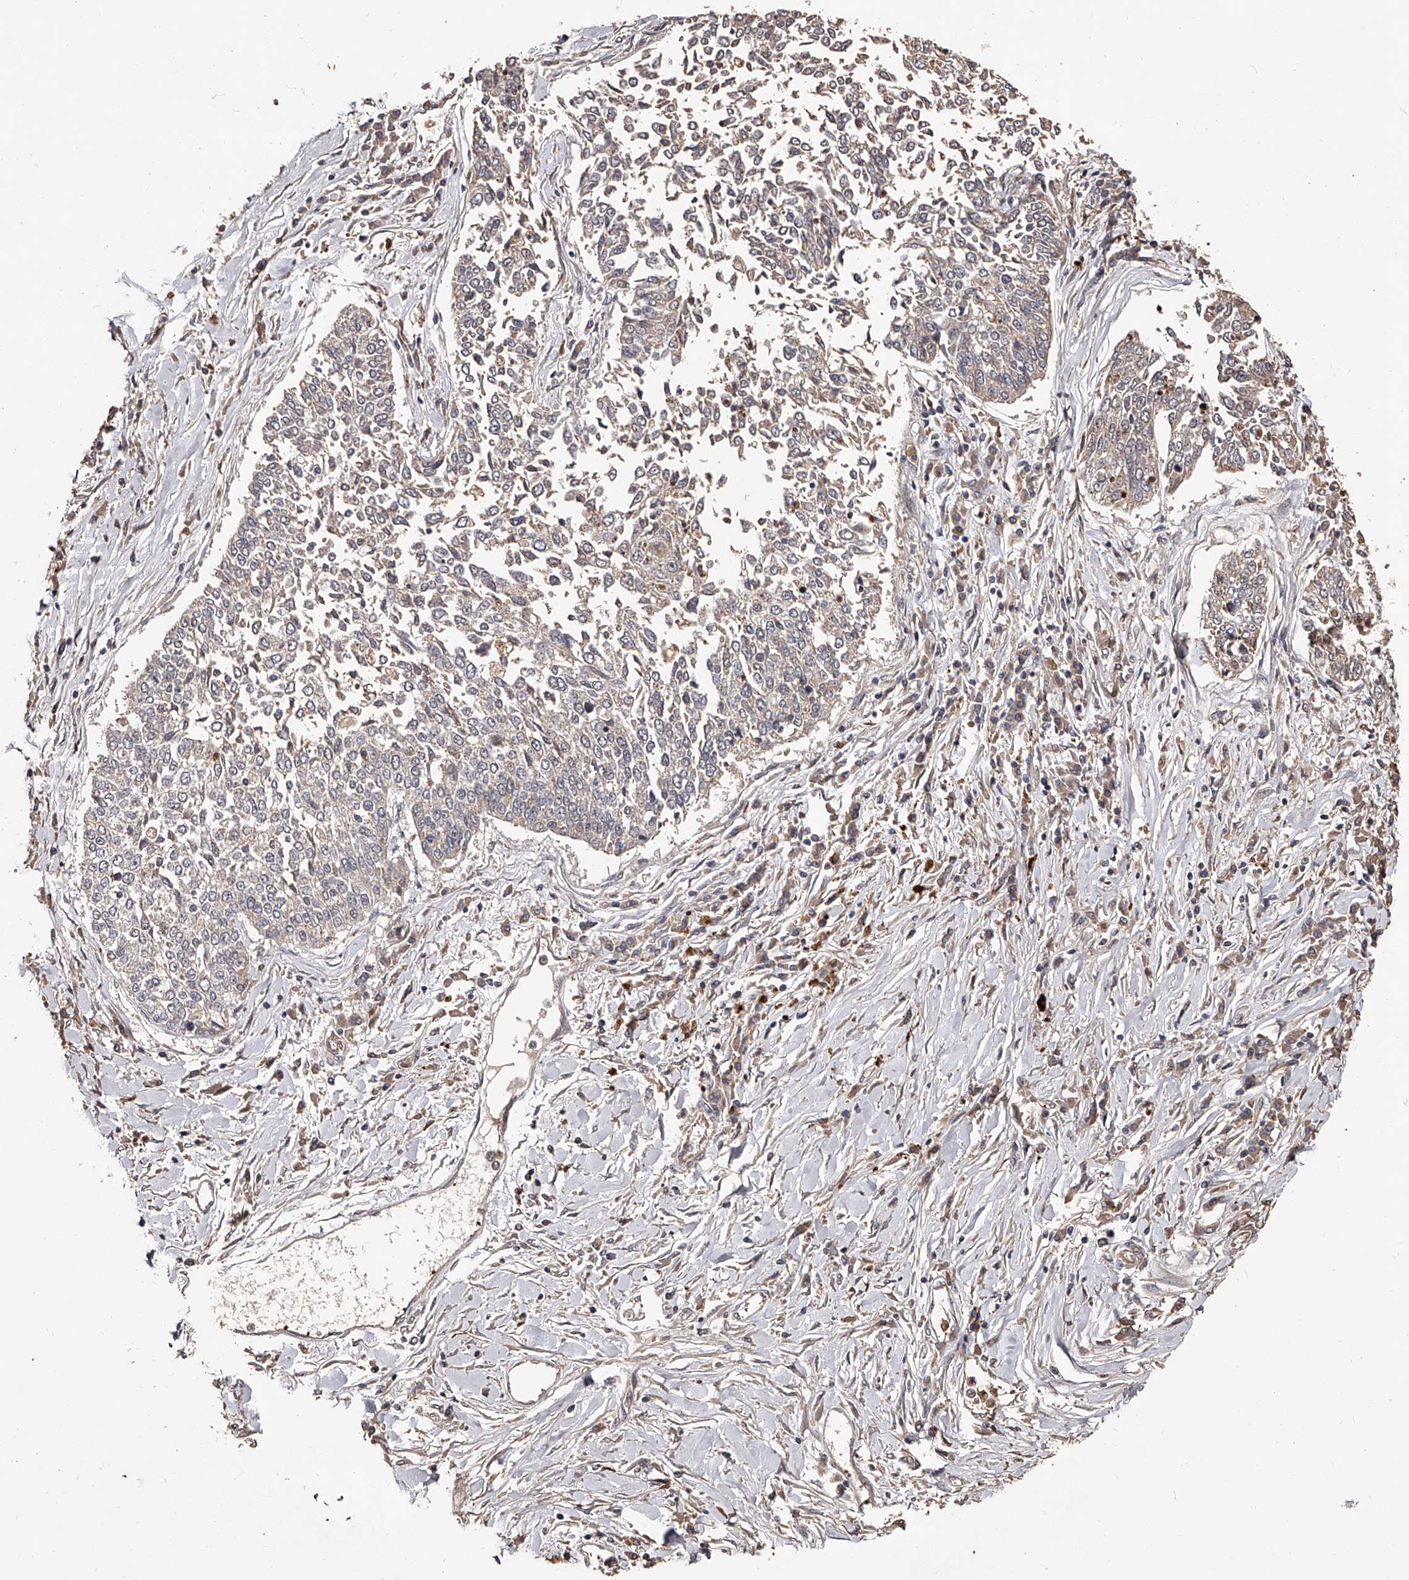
{"staining": {"intensity": "negative", "quantity": "none", "location": "none"}, "tissue": "lung cancer", "cell_type": "Tumor cells", "image_type": "cancer", "snomed": [{"axis": "morphology", "description": "Normal tissue, NOS"}, {"axis": "morphology", "description": "Squamous cell carcinoma, NOS"}, {"axis": "topography", "description": "Cartilage tissue"}, {"axis": "topography", "description": "Bronchus"}, {"axis": "topography", "description": "Lung"}, {"axis": "topography", "description": "Peripheral nerve tissue"}], "caption": "Photomicrograph shows no protein expression in tumor cells of squamous cell carcinoma (lung) tissue.", "gene": "URGCP", "patient": {"sex": "female", "age": 49}}